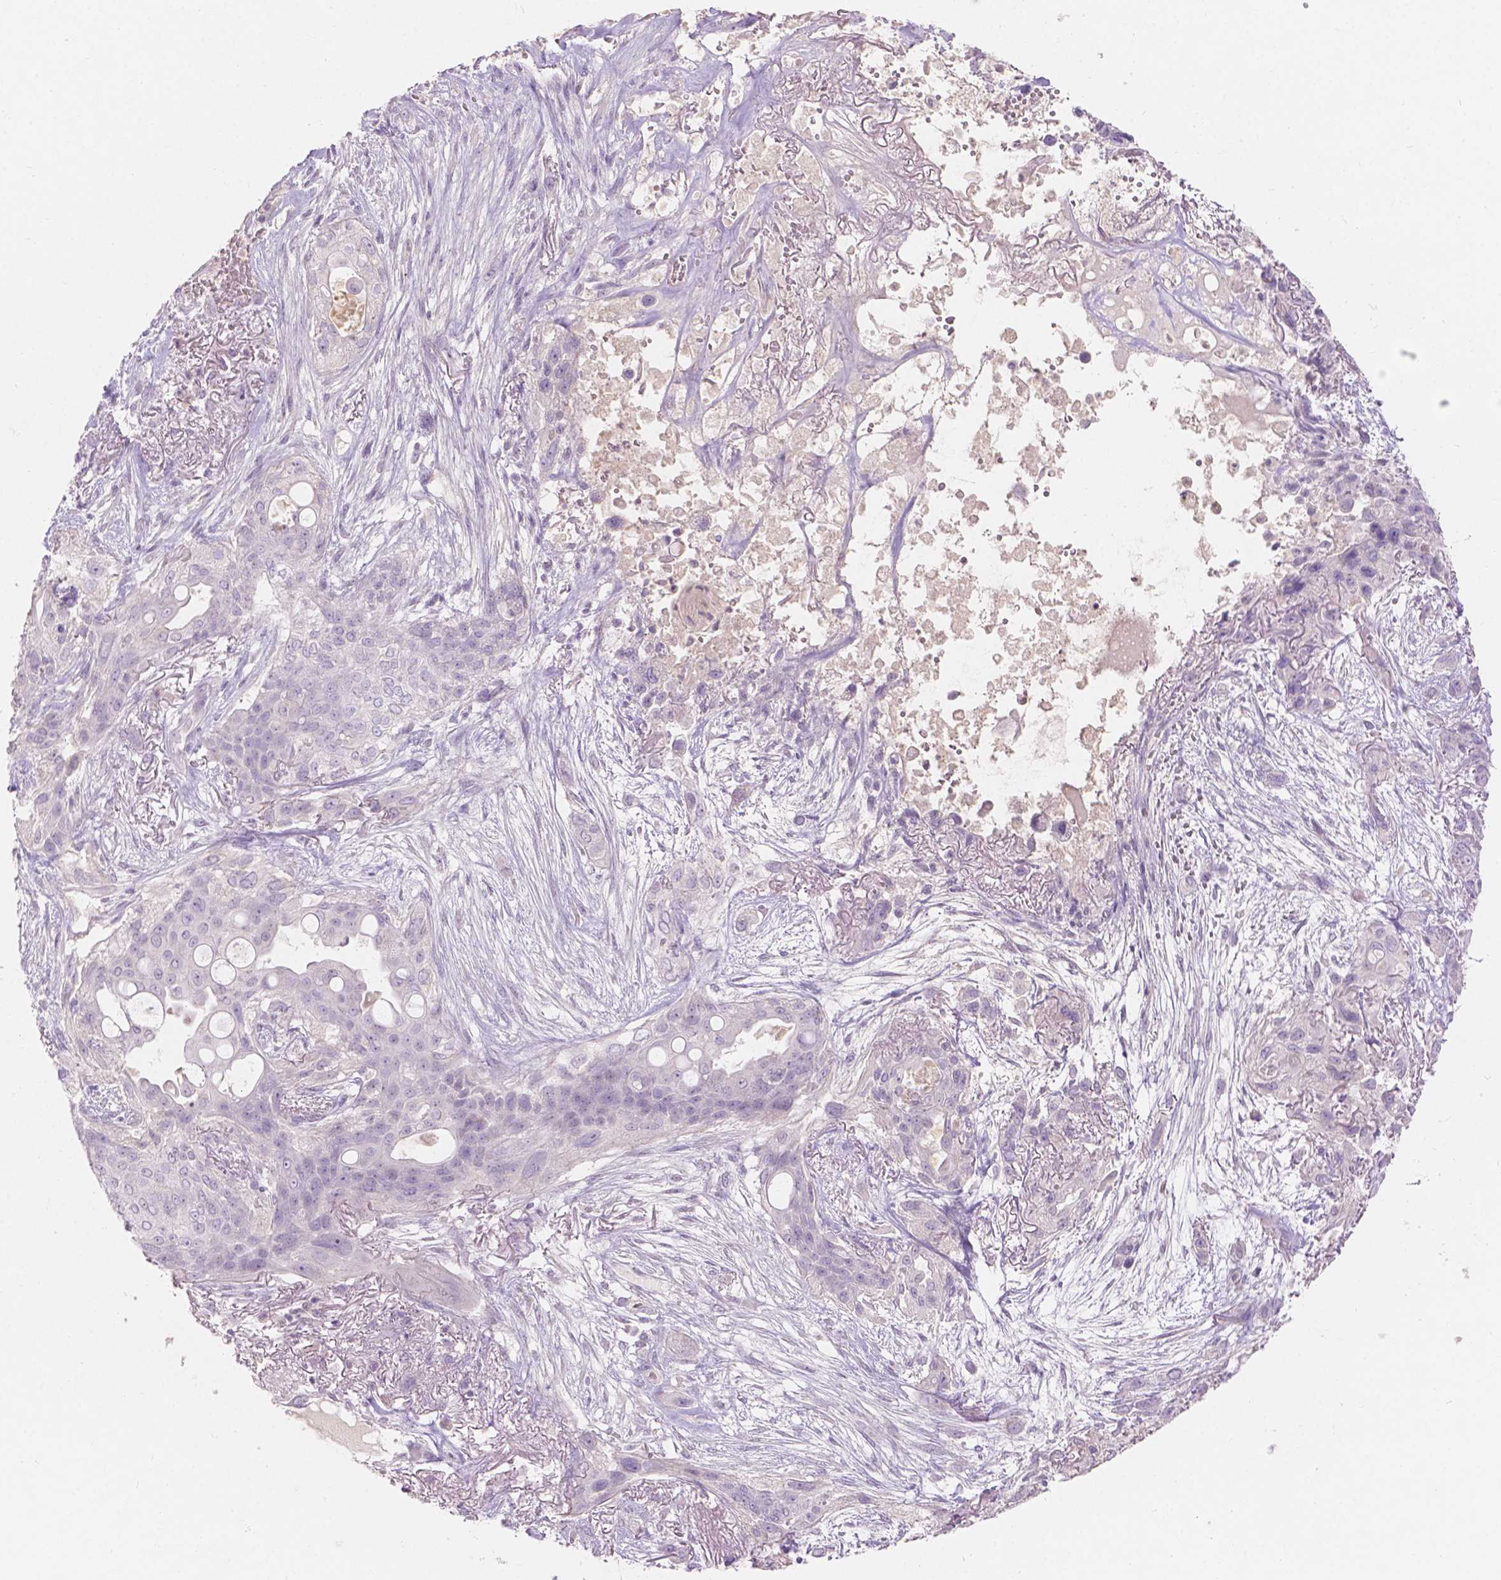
{"staining": {"intensity": "negative", "quantity": "none", "location": "none"}, "tissue": "lung cancer", "cell_type": "Tumor cells", "image_type": "cancer", "snomed": [{"axis": "morphology", "description": "Squamous cell carcinoma, NOS"}, {"axis": "topography", "description": "Lung"}], "caption": "Squamous cell carcinoma (lung) was stained to show a protein in brown. There is no significant expression in tumor cells.", "gene": "DCAF4L1", "patient": {"sex": "female", "age": 70}}